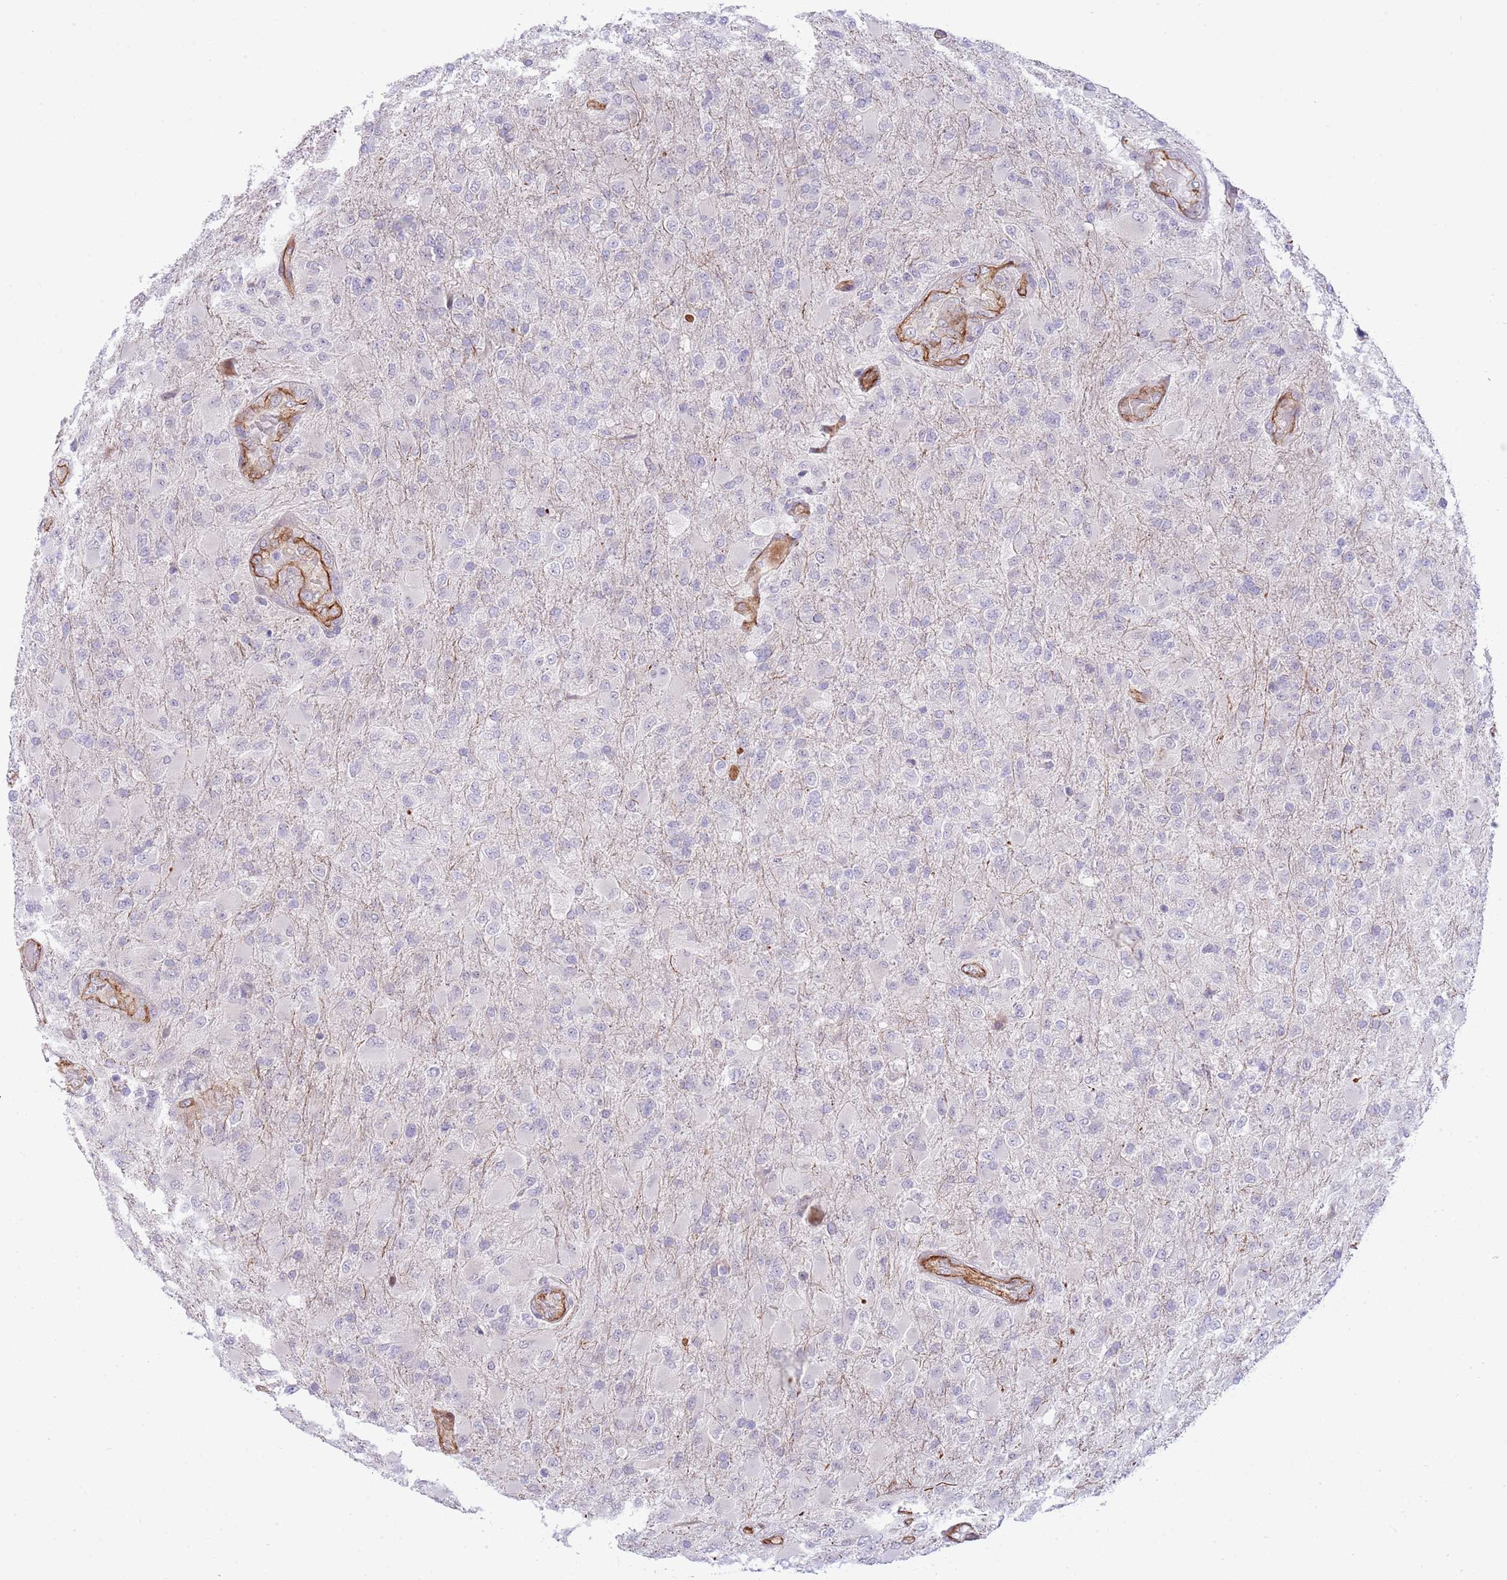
{"staining": {"intensity": "negative", "quantity": "none", "location": "none"}, "tissue": "glioma", "cell_type": "Tumor cells", "image_type": "cancer", "snomed": [{"axis": "morphology", "description": "Glioma, malignant, Low grade"}, {"axis": "topography", "description": "Brain"}], "caption": "Micrograph shows no significant protein positivity in tumor cells of glioma.", "gene": "NEK3", "patient": {"sex": "male", "age": 65}}